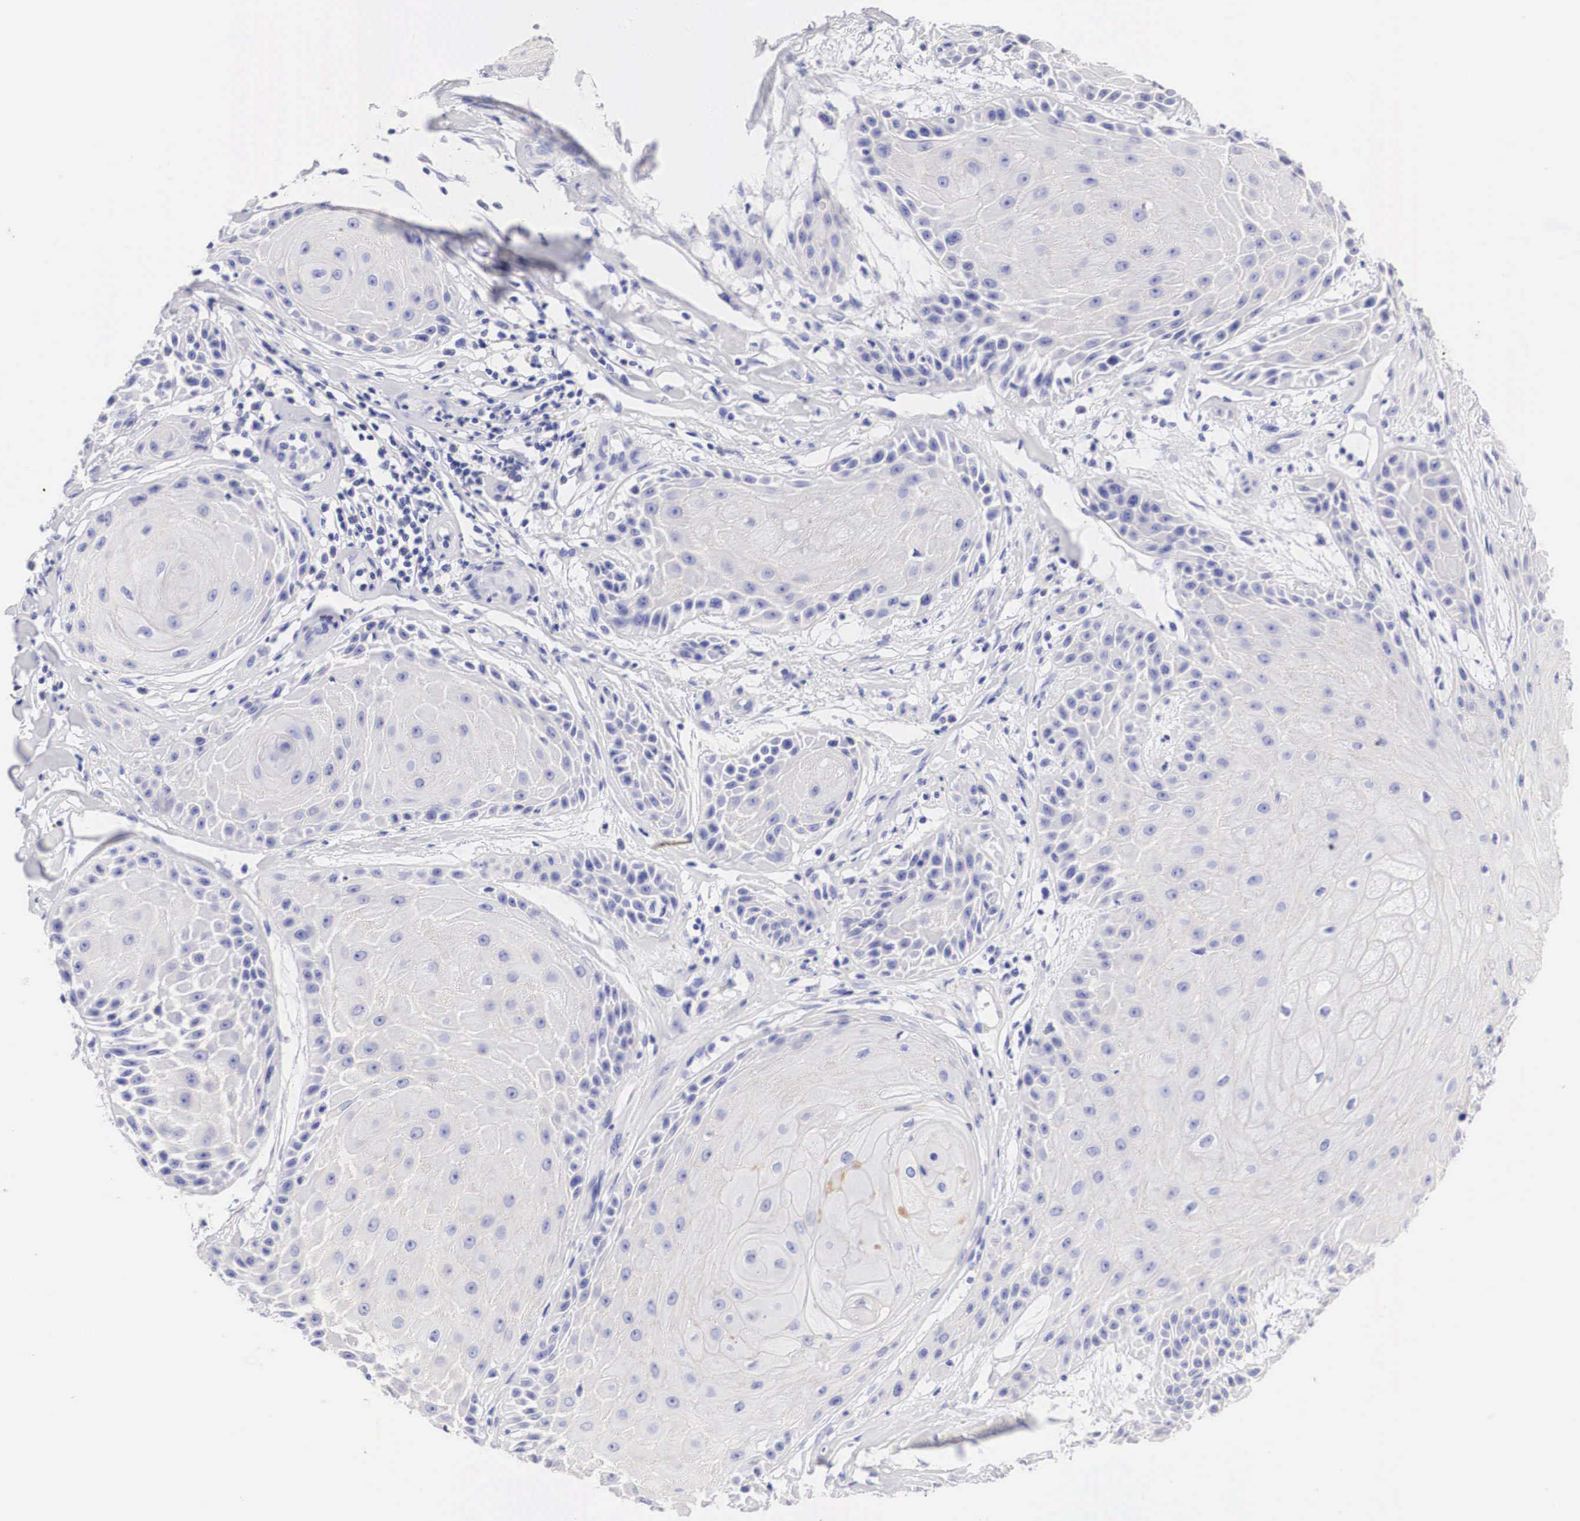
{"staining": {"intensity": "negative", "quantity": "none", "location": "none"}, "tissue": "skin cancer", "cell_type": "Tumor cells", "image_type": "cancer", "snomed": [{"axis": "morphology", "description": "Squamous cell carcinoma, NOS"}, {"axis": "topography", "description": "Skin"}], "caption": "Immunohistochemistry of skin cancer shows no staining in tumor cells.", "gene": "ERBB2", "patient": {"sex": "male", "age": 57}}